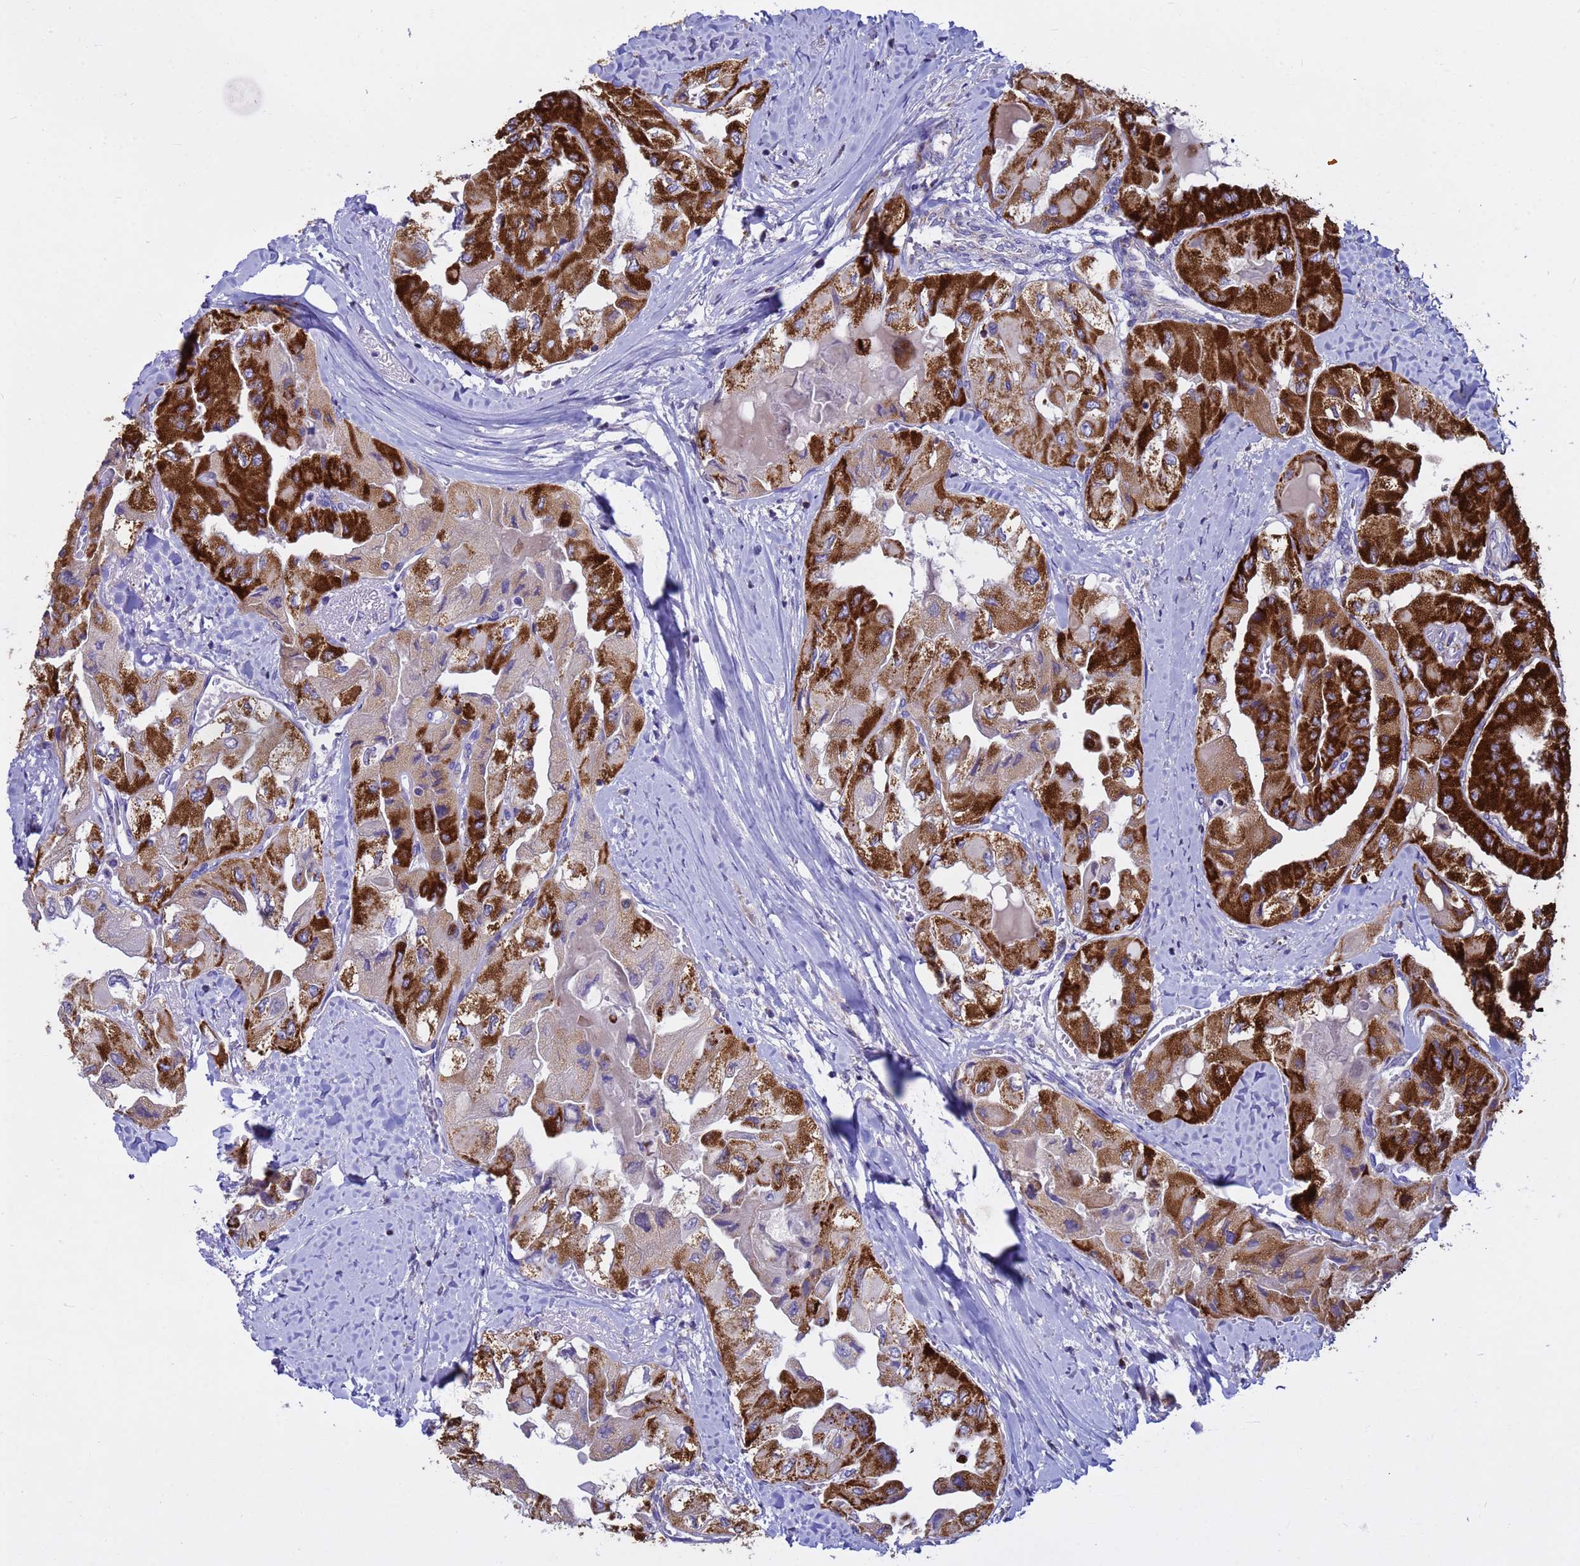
{"staining": {"intensity": "strong", "quantity": "25%-75%", "location": "cytoplasmic/membranous"}, "tissue": "thyroid cancer", "cell_type": "Tumor cells", "image_type": "cancer", "snomed": [{"axis": "morphology", "description": "Normal tissue, NOS"}, {"axis": "morphology", "description": "Papillary adenocarcinoma, NOS"}, {"axis": "topography", "description": "Thyroid gland"}], "caption": "Tumor cells demonstrate high levels of strong cytoplasmic/membranous positivity in about 25%-75% of cells in human thyroid papillary adenocarcinoma.", "gene": "TUBGCP3", "patient": {"sex": "female", "age": 59}}